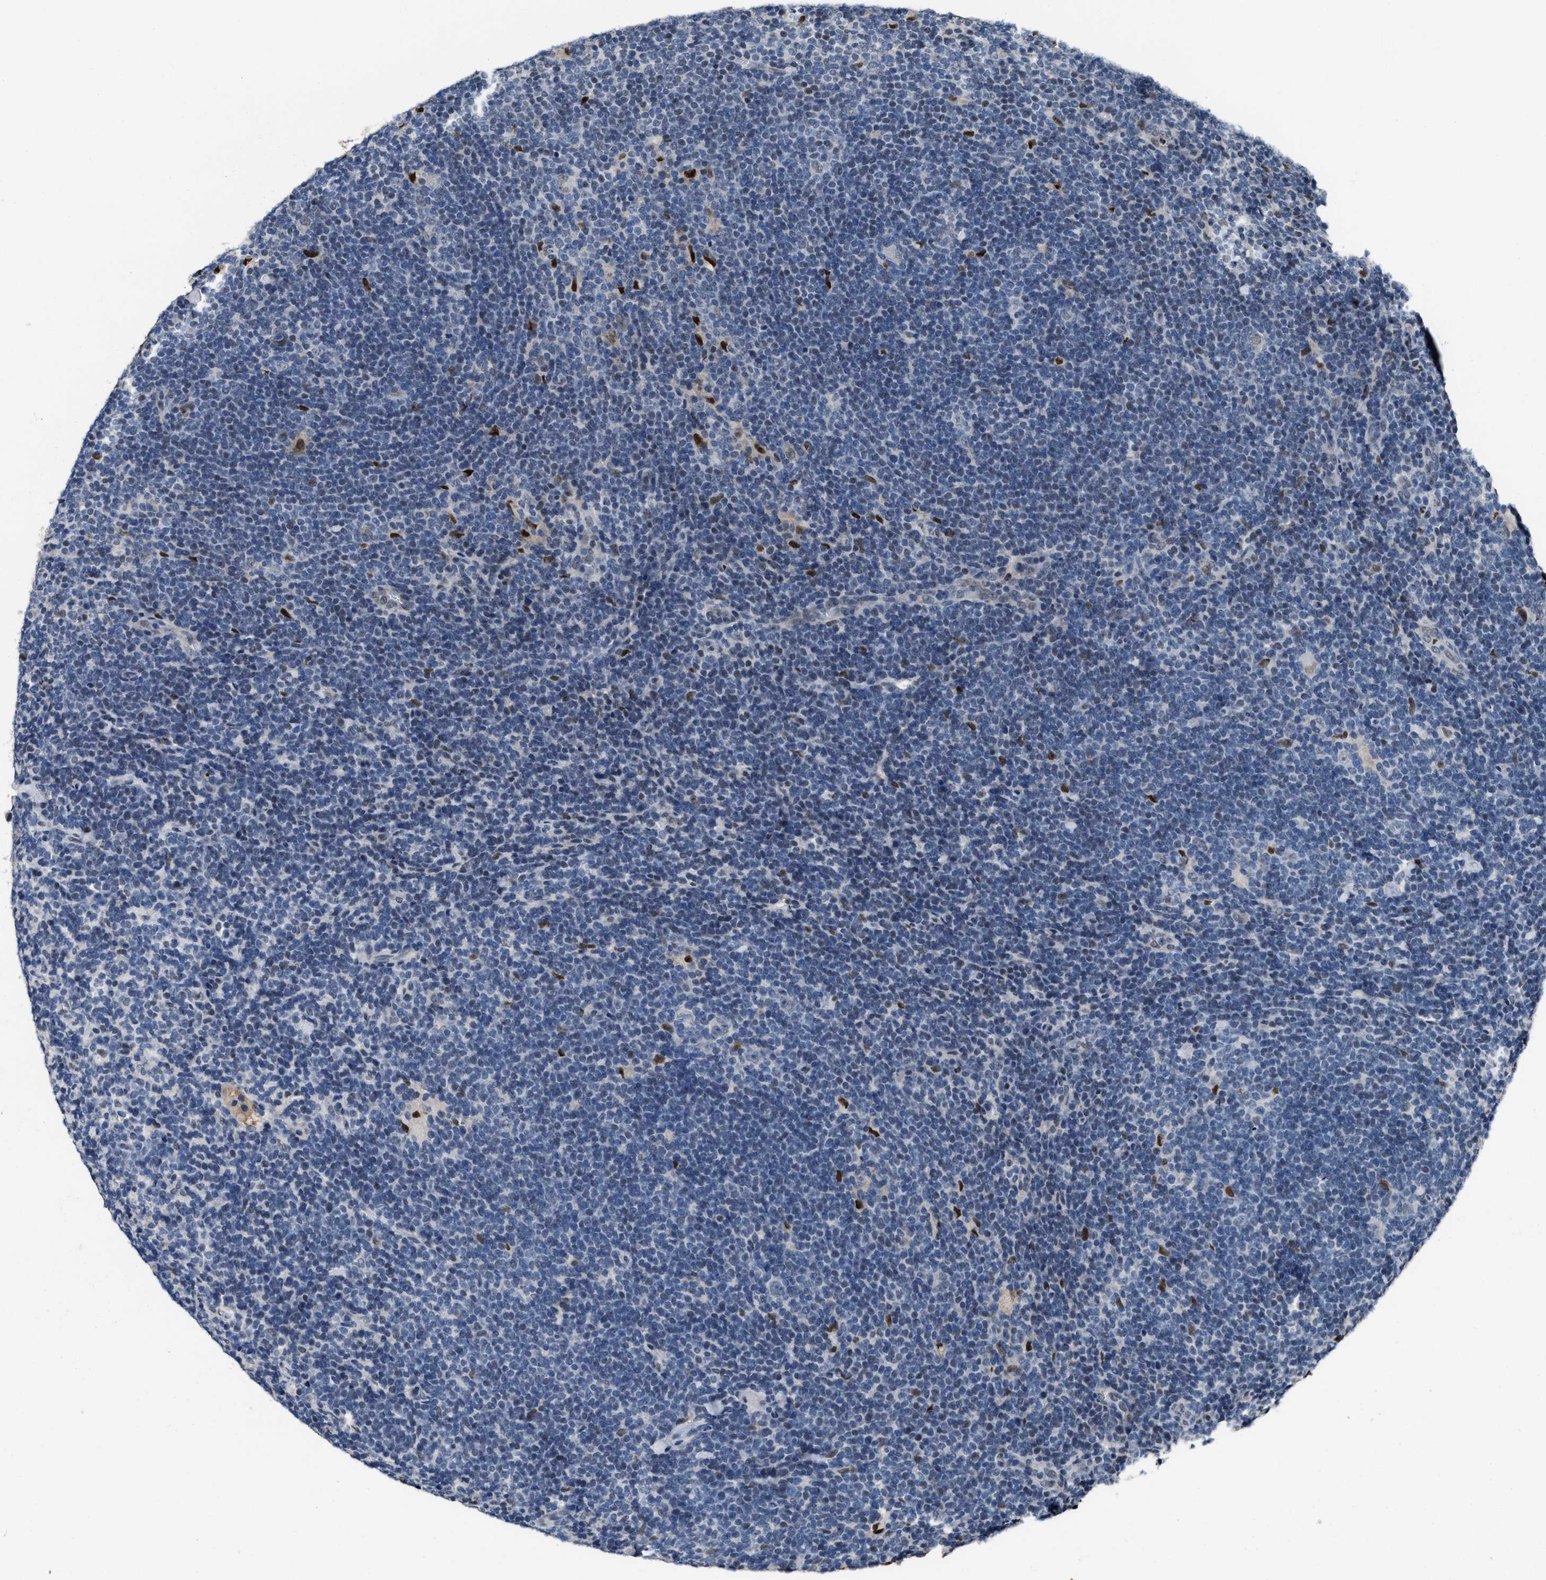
{"staining": {"intensity": "negative", "quantity": "none", "location": "none"}, "tissue": "lymphoma", "cell_type": "Tumor cells", "image_type": "cancer", "snomed": [{"axis": "morphology", "description": "Hodgkin's disease, NOS"}, {"axis": "topography", "description": "Lymph node"}], "caption": "Human Hodgkin's disease stained for a protein using immunohistochemistry shows no positivity in tumor cells.", "gene": "ZNF20", "patient": {"sex": "female", "age": 57}}